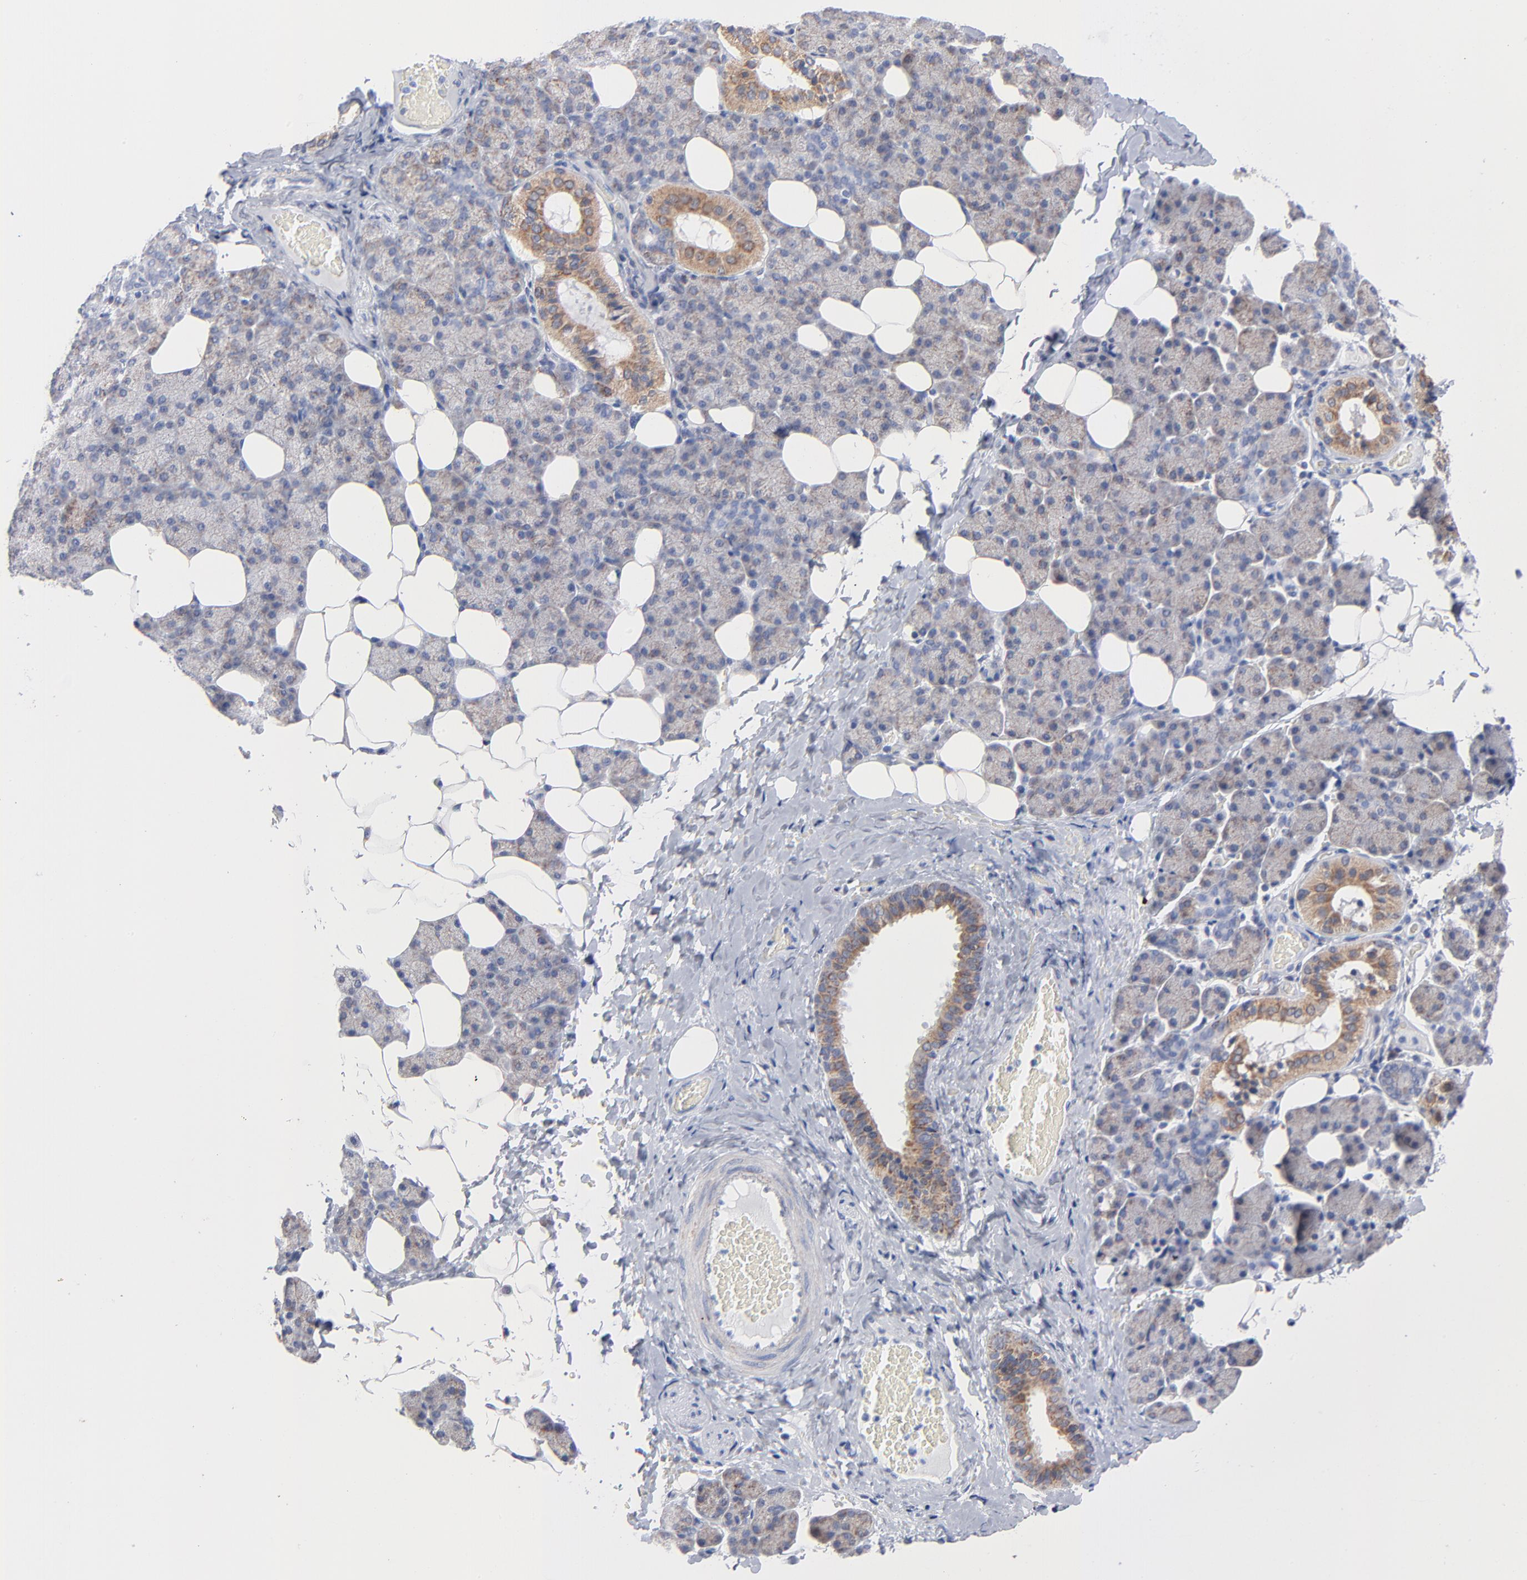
{"staining": {"intensity": "weak", "quantity": "25%-75%", "location": "cytoplasmic/membranous"}, "tissue": "salivary gland", "cell_type": "Glandular cells", "image_type": "normal", "snomed": [{"axis": "morphology", "description": "Normal tissue, NOS"}, {"axis": "topography", "description": "Lymph node"}, {"axis": "topography", "description": "Salivary gland"}], "caption": "Immunohistochemical staining of unremarkable salivary gland demonstrates low levels of weak cytoplasmic/membranous staining in approximately 25%-75% of glandular cells.", "gene": "CHCHD10", "patient": {"sex": "male", "age": 8}}